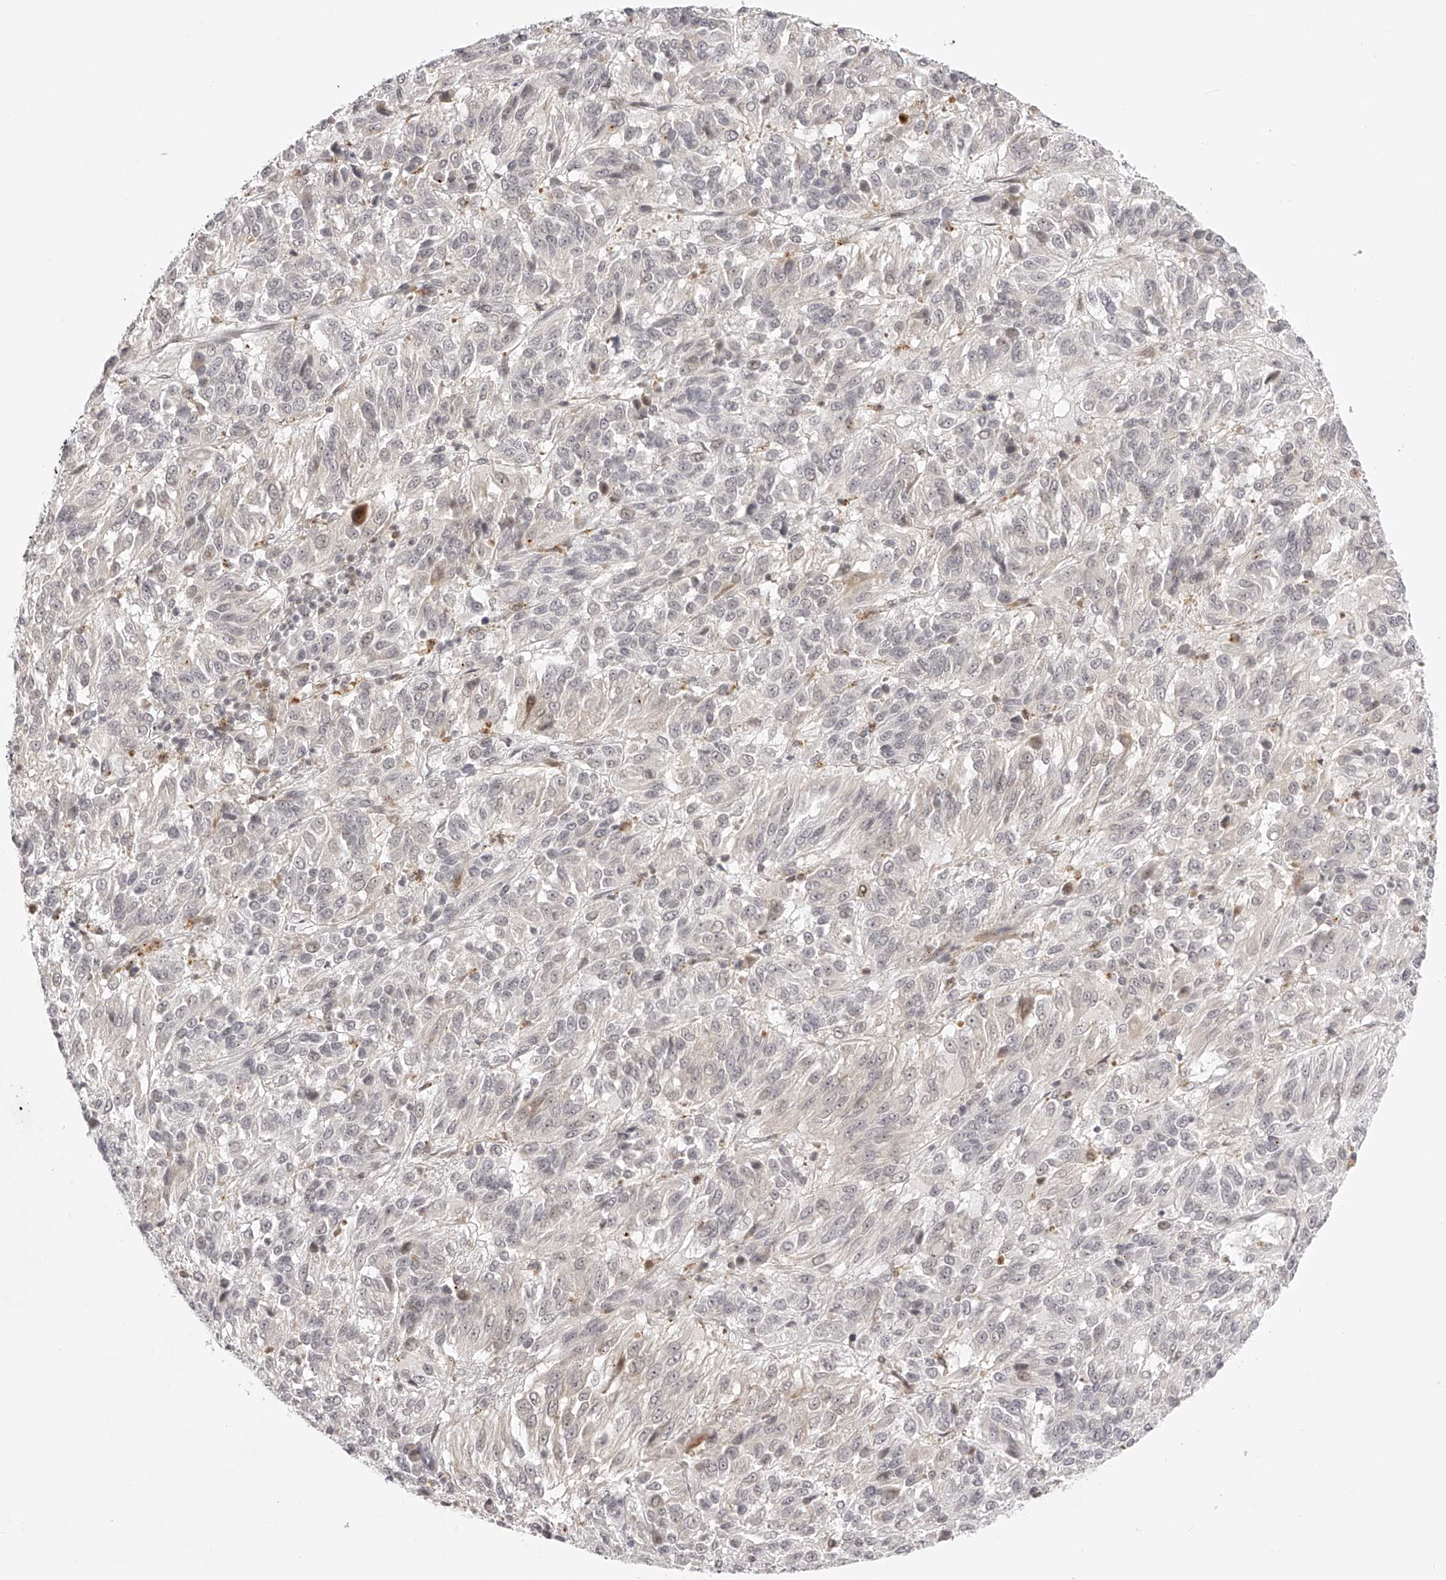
{"staining": {"intensity": "negative", "quantity": "none", "location": "none"}, "tissue": "melanoma", "cell_type": "Tumor cells", "image_type": "cancer", "snomed": [{"axis": "morphology", "description": "Malignant melanoma, Metastatic site"}, {"axis": "topography", "description": "Lung"}], "caption": "A high-resolution micrograph shows immunohistochemistry (IHC) staining of malignant melanoma (metastatic site), which displays no significant positivity in tumor cells. Brightfield microscopy of IHC stained with DAB (3,3'-diaminobenzidine) (brown) and hematoxylin (blue), captured at high magnification.", "gene": "PLEKHG1", "patient": {"sex": "male", "age": 64}}